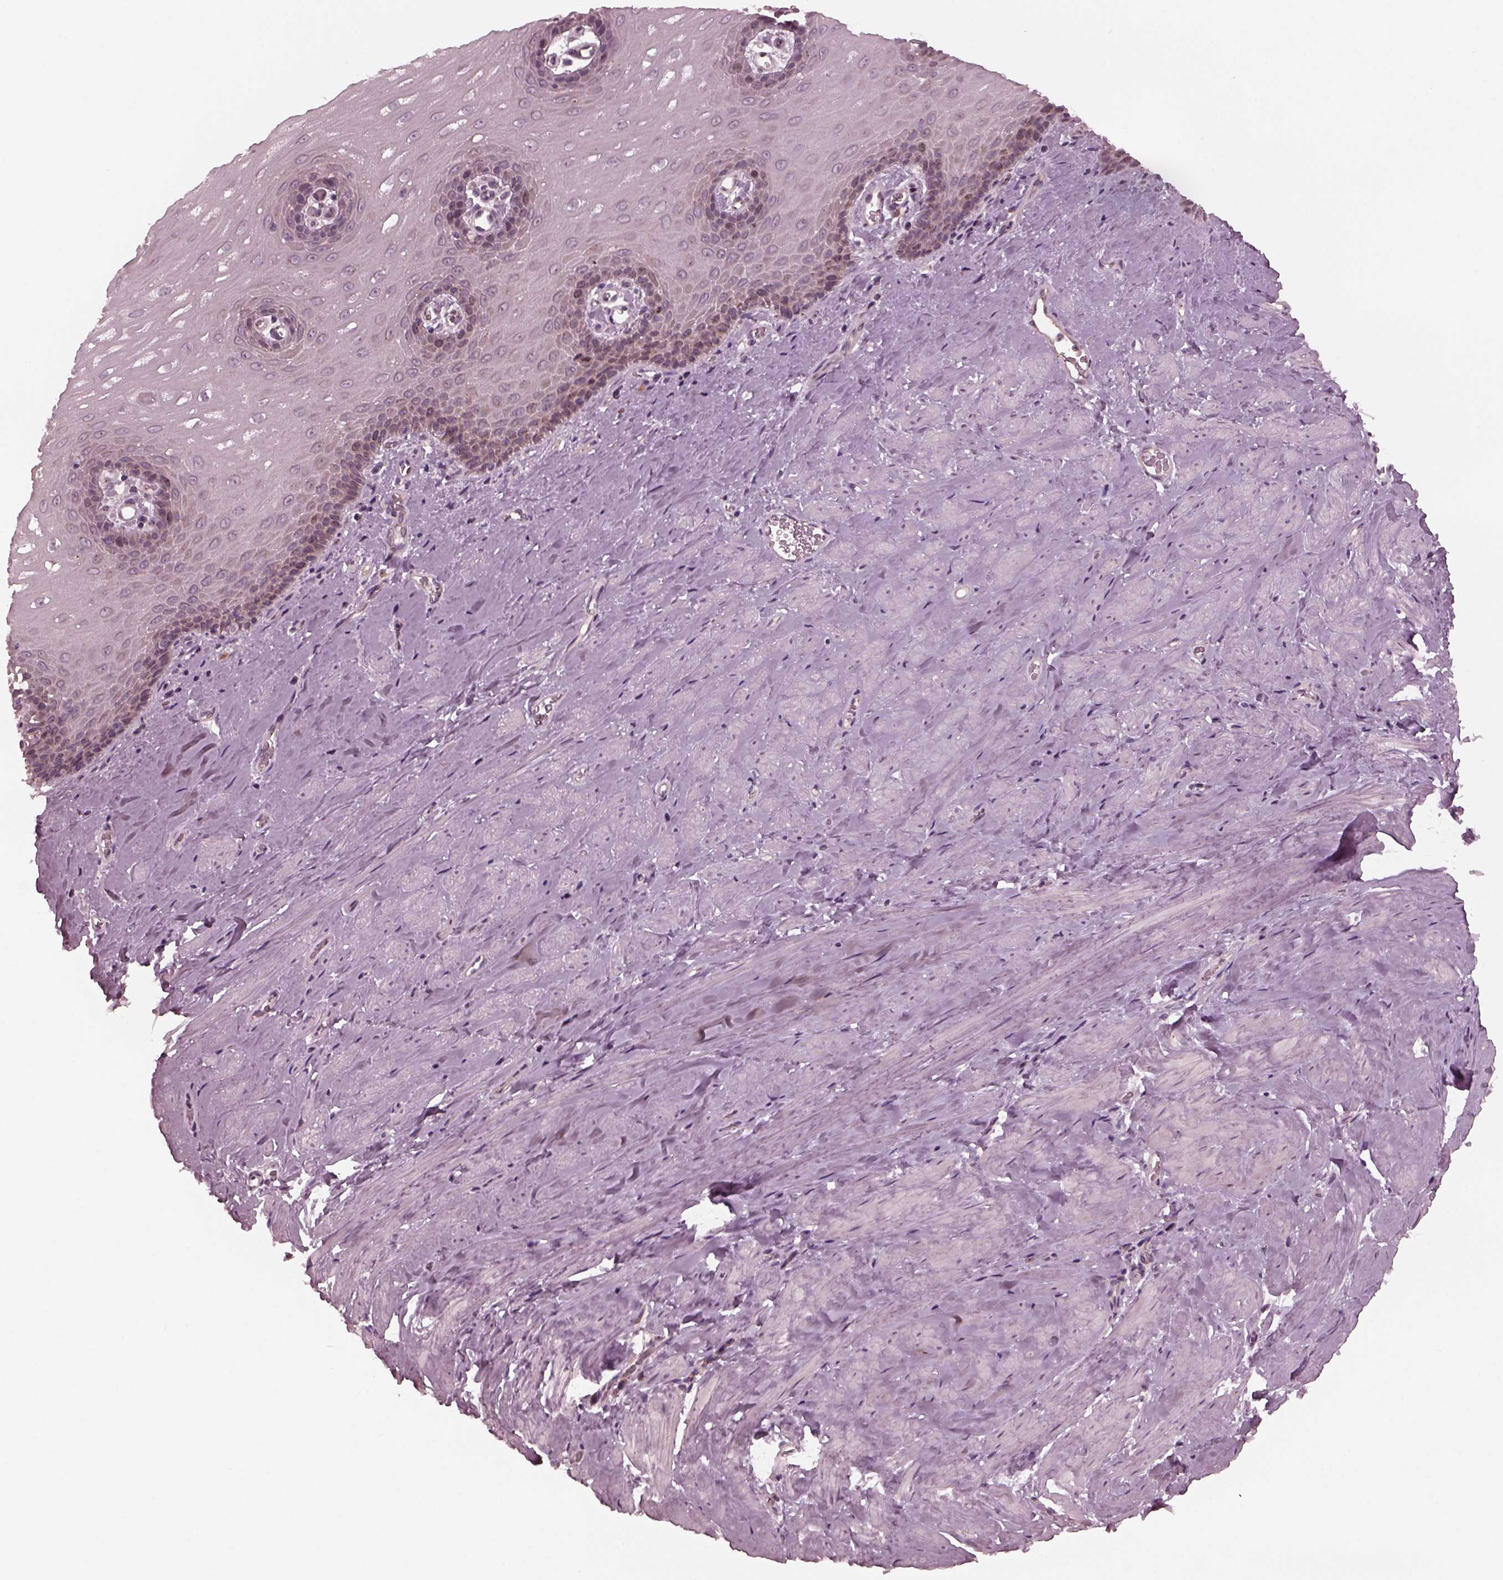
{"staining": {"intensity": "negative", "quantity": "none", "location": "none"}, "tissue": "esophagus", "cell_type": "Squamous epithelial cells", "image_type": "normal", "snomed": [{"axis": "morphology", "description": "Normal tissue, NOS"}, {"axis": "topography", "description": "Esophagus"}], "caption": "Squamous epithelial cells are negative for protein expression in normal human esophagus. Brightfield microscopy of IHC stained with DAB (3,3'-diaminobenzidine) (brown) and hematoxylin (blue), captured at high magnification.", "gene": "SAXO1", "patient": {"sex": "male", "age": 64}}